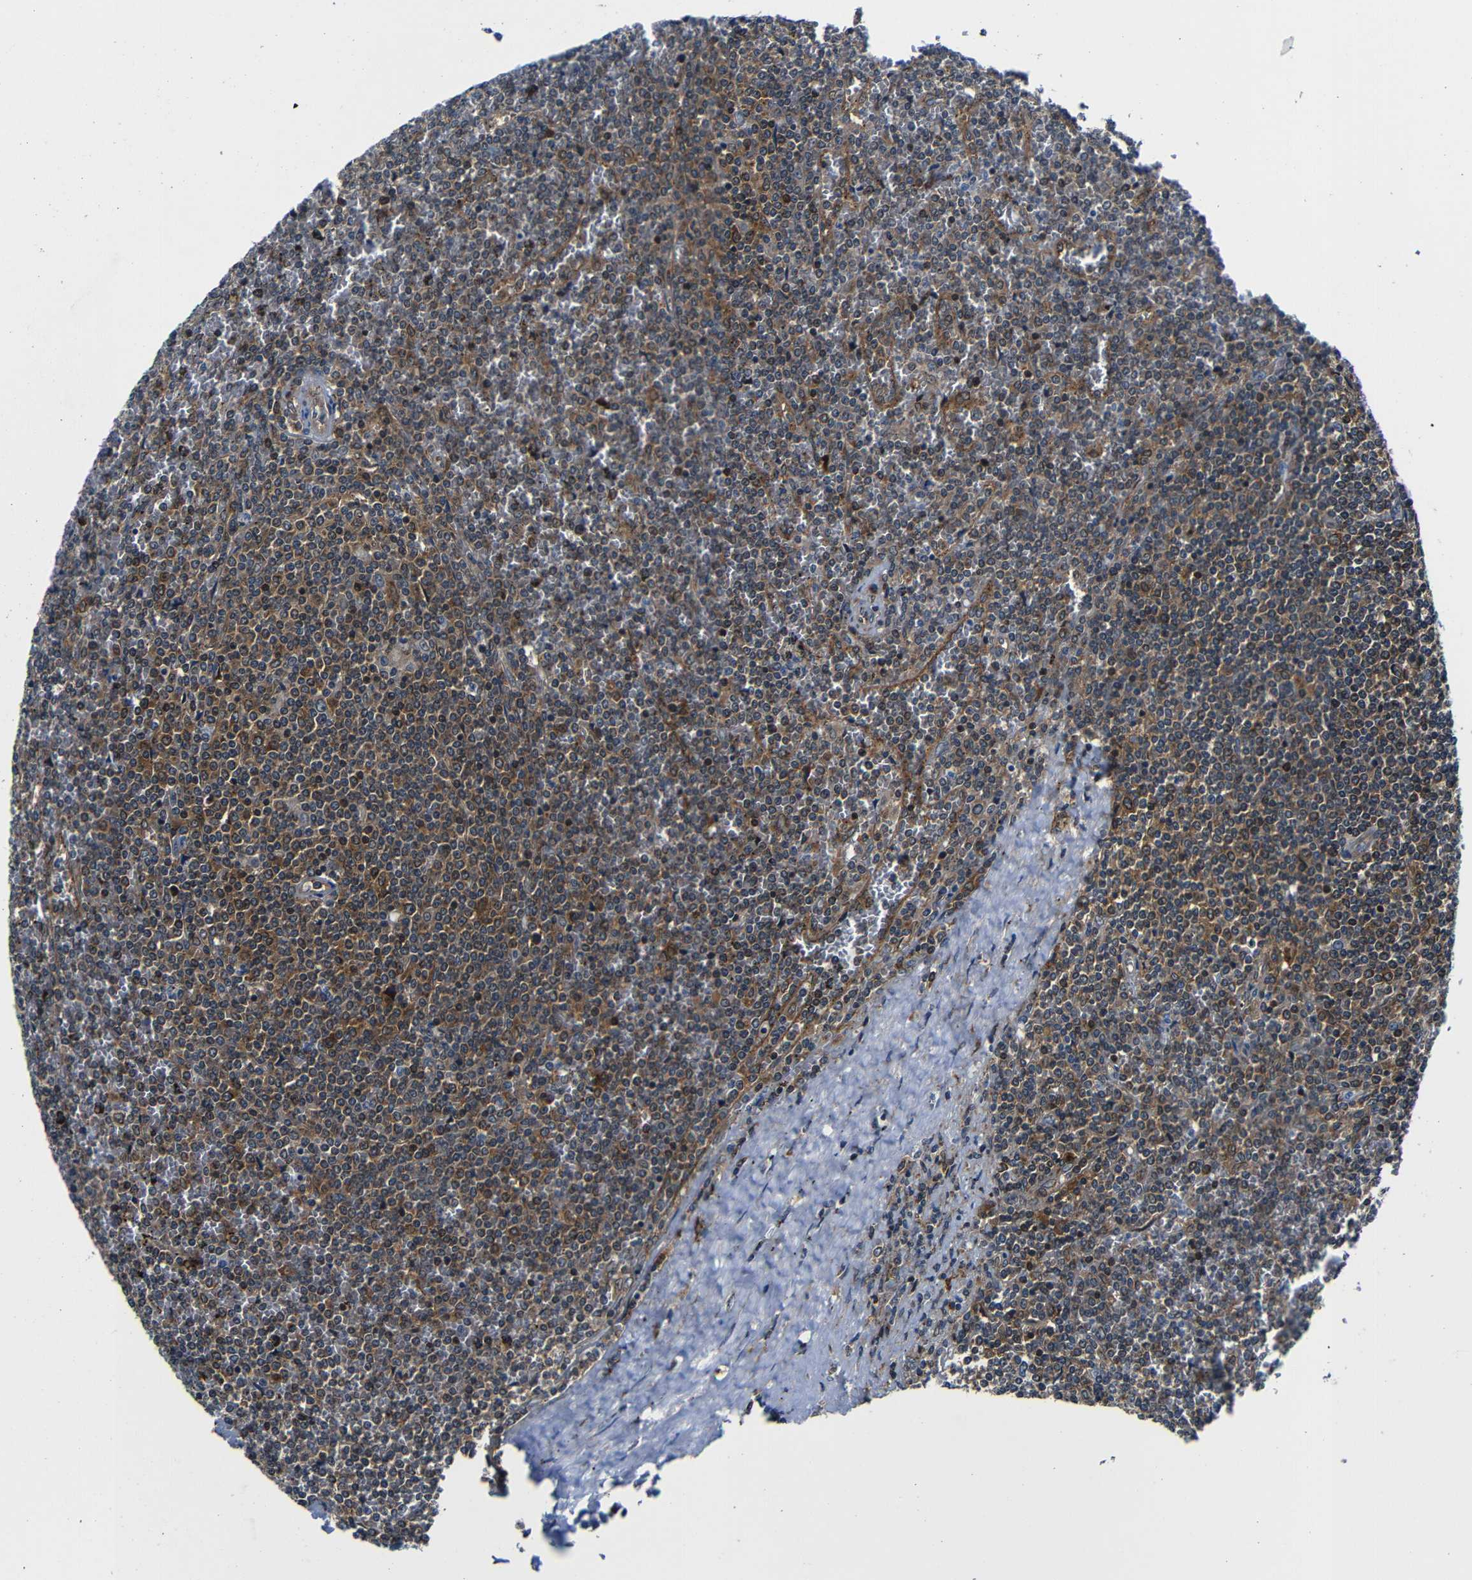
{"staining": {"intensity": "moderate", "quantity": ">75%", "location": "cytoplasmic/membranous"}, "tissue": "lymphoma", "cell_type": "Tumor cells", "image_type": "cancer", "snomed": [{"axis": "morphology", "description": "Malignant lymphoma, non-Hodgkin's type, Low grade"}, {"axis": "topography", "description": "Spleen"}], "caption": "Tumor cells show medium levels of moderate cytoplasmic/membranous staining in approximately >75% of cells in human low-grade malignant lymphoma, non-Hodgkin's type.", "gene": "ABCE1", "patient": {"sex": "female", "age": 19}}